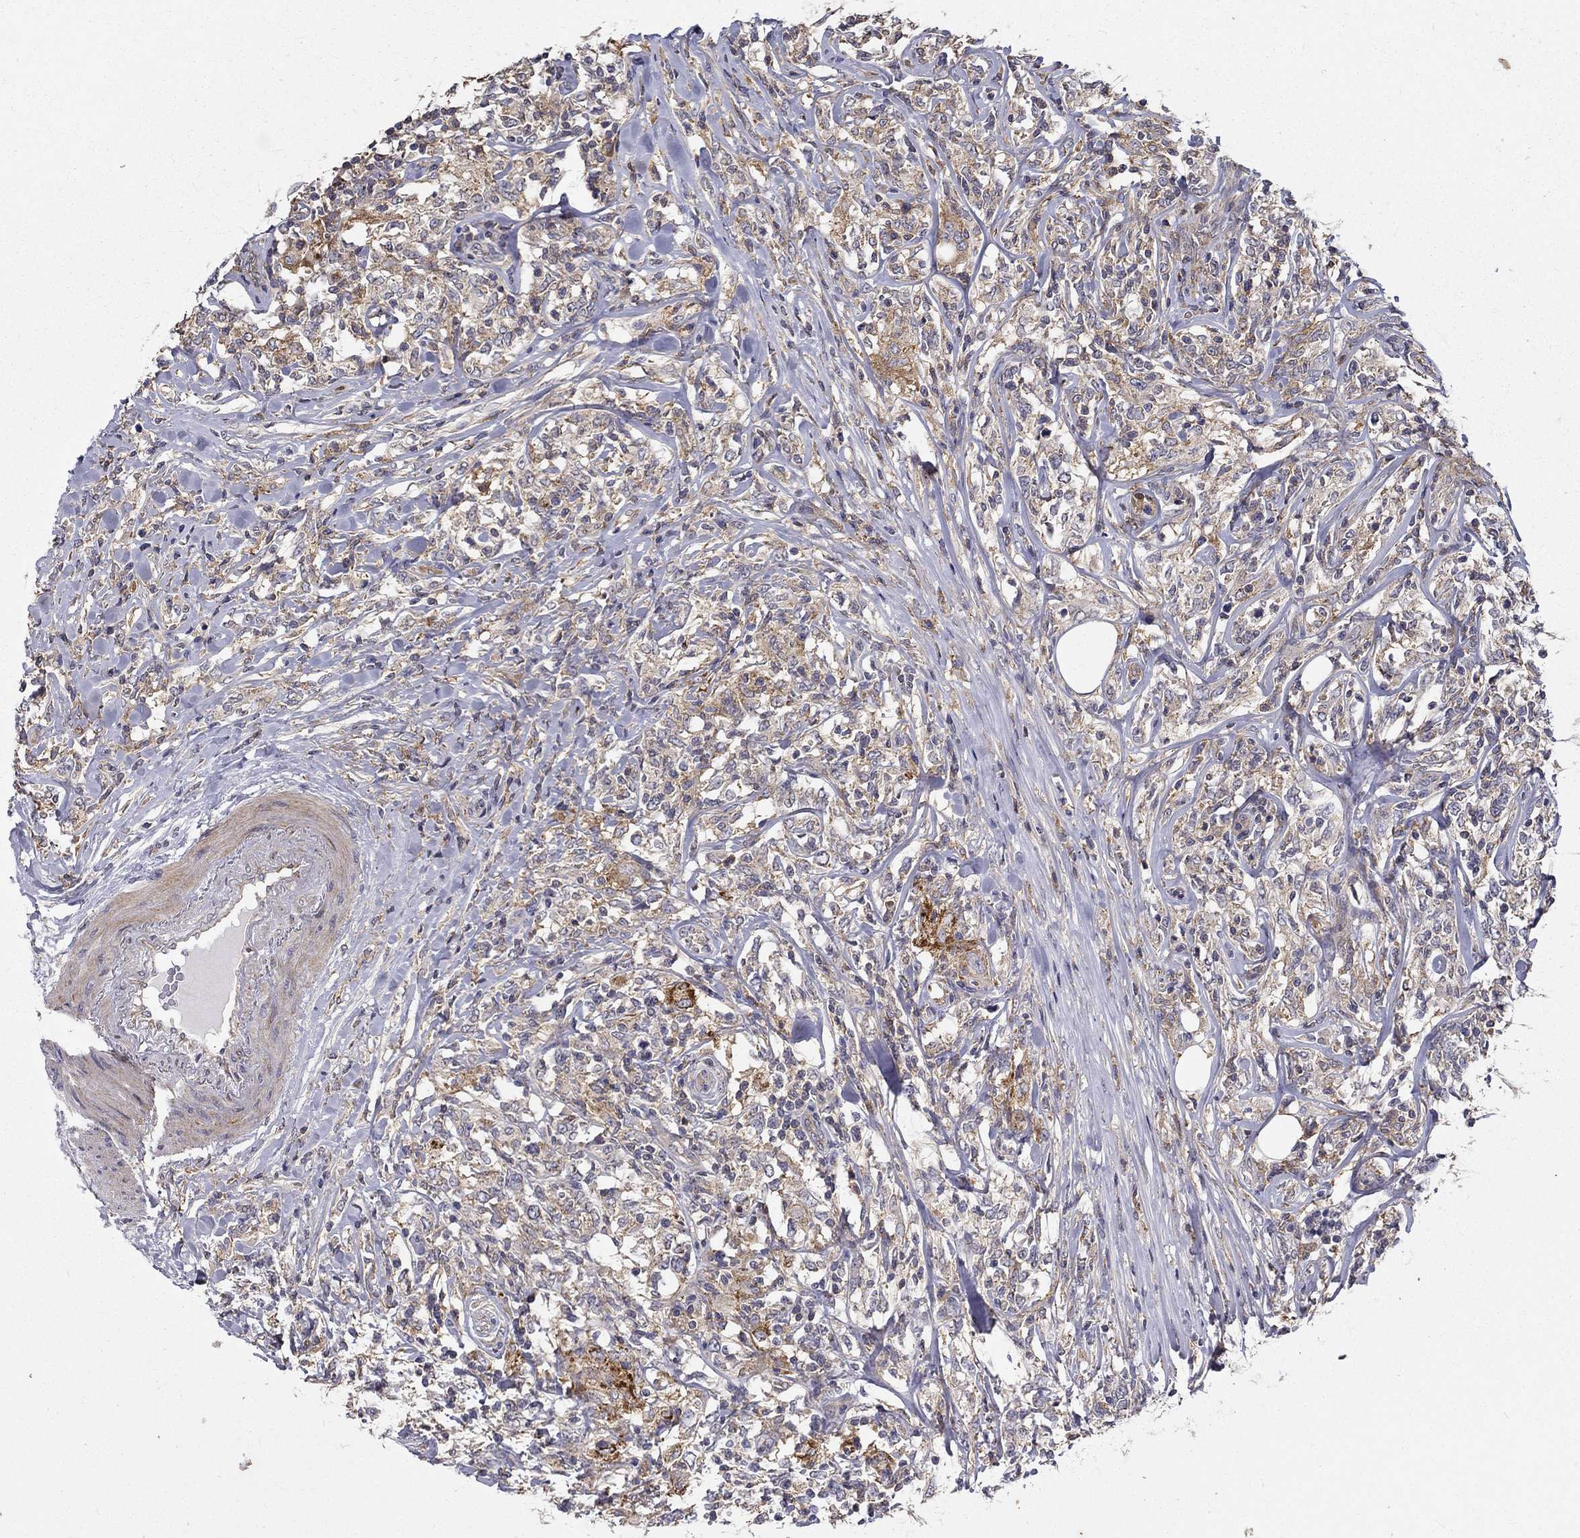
{"staining": {"intensity": "weak", "quantity": ">75%", "location": "cytoplasmic/membranous"}, "tissue": "lymphoma", "cell_type": "Tumor cells", "image_type": "cancer", "snomed": [{"axis": "morphology", "description": "Malignant lymphoma, non-Hodgkin's type, High grade"}, {"axis": "topography", "description": "Lymph node"}], "caption": "Immunohistochemical staining of high-grade malignant lymphoma, non-Hodgkin's type shows low levels of weak cytoplasmic/membranous expression in approximately >75% of tumor cells.", "gene": "ALDH4A1", "patient": {"sex": "female", "age": 84}}